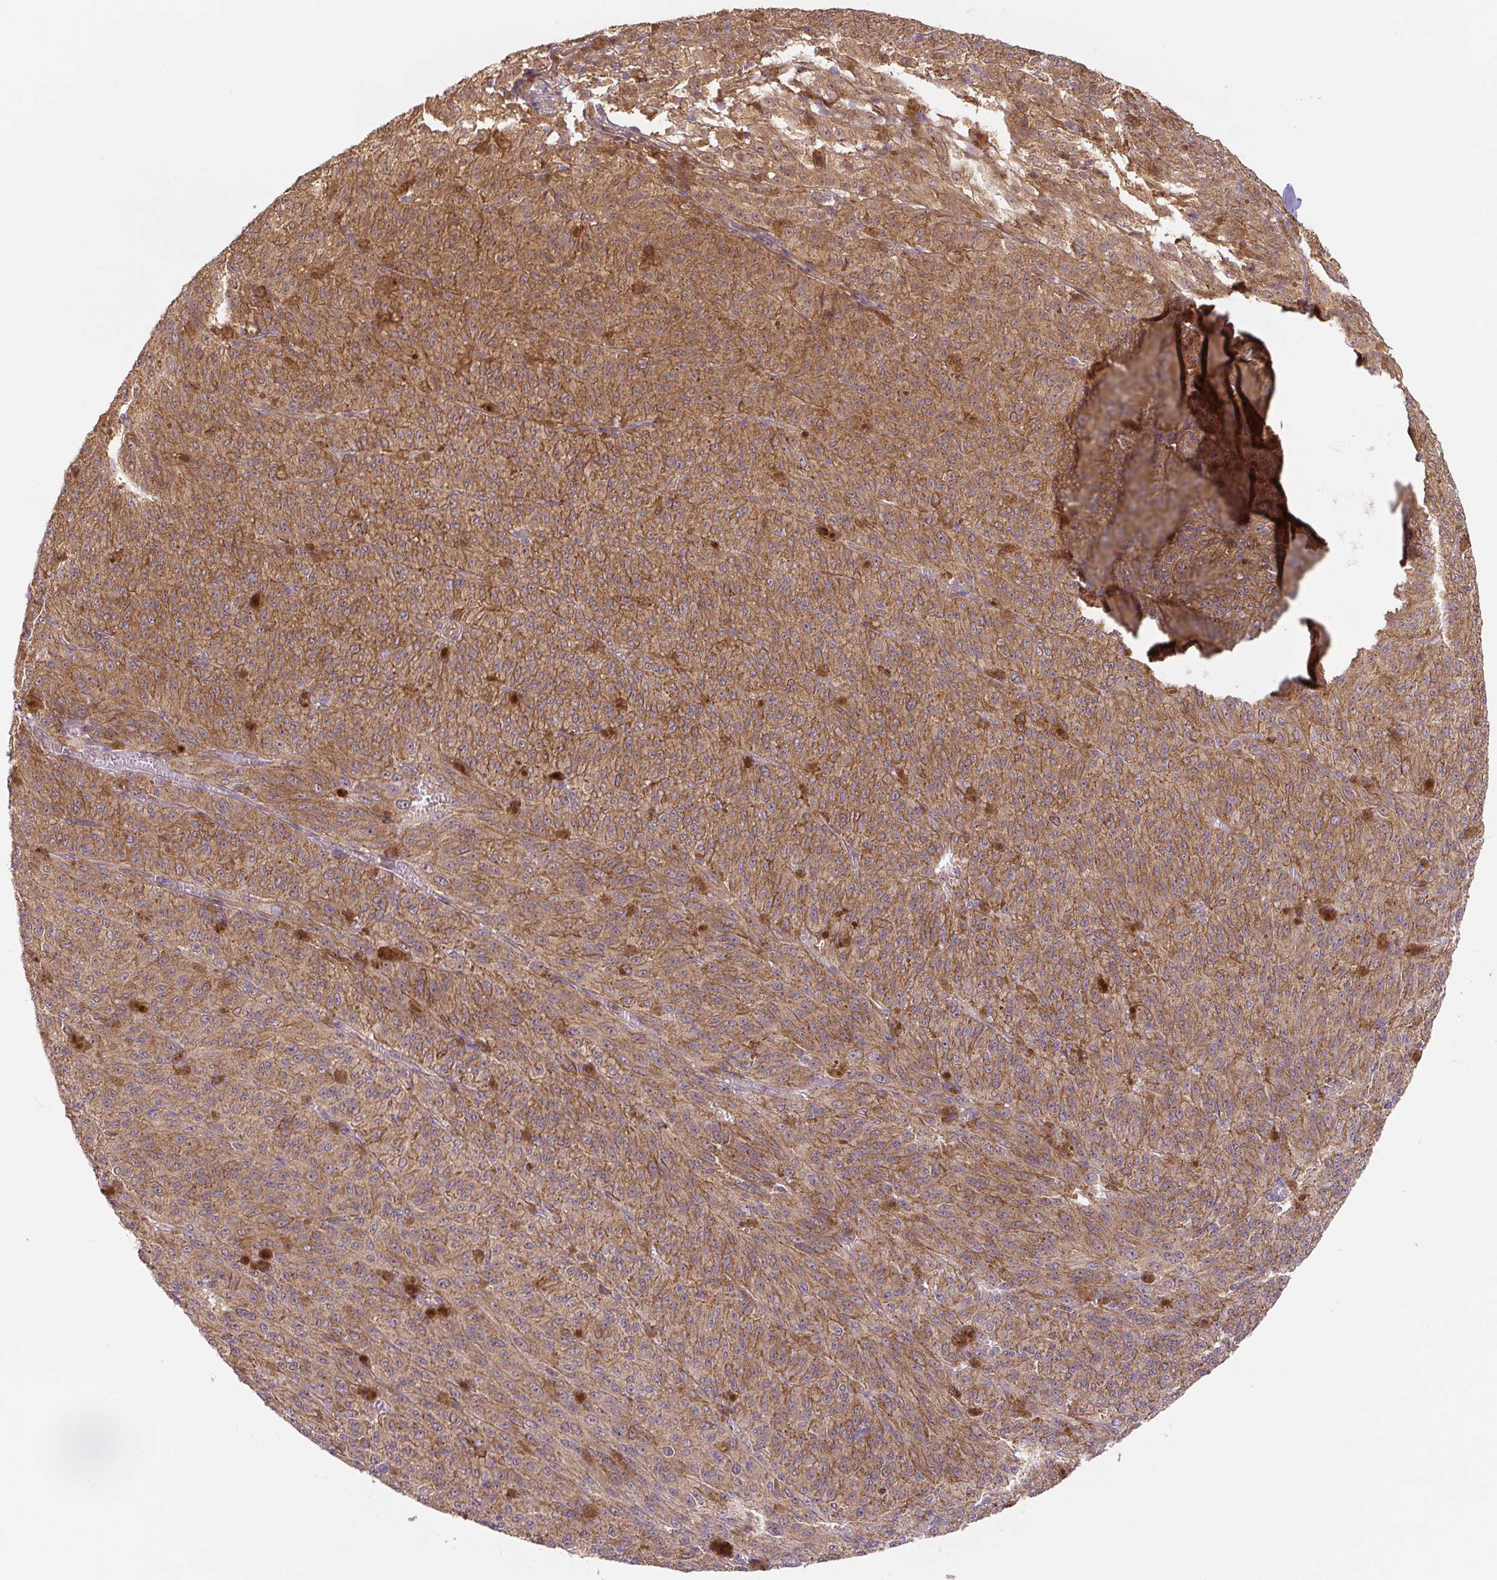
{"staining": {"intensity": "moderate", "quantity": ">75%", "location": "cytoplasmic/membranous"}, "tissue": "melanoma", "cell_type": "Tumor cells", "image_type": "cancer", "snomed": [{"axis": "morphology", "description": "Malignant melanoma, NOS"}, {"axis": "topography", "description": "Skin"}], "caption": "Tumor cells reveal medium levels of moderate cytoplasmic/membranous expression in approximately >75% of cells in human malignant melanoma.", "gene": "ZSWIM7", "patient": {"sex": "female", "age": 52}}